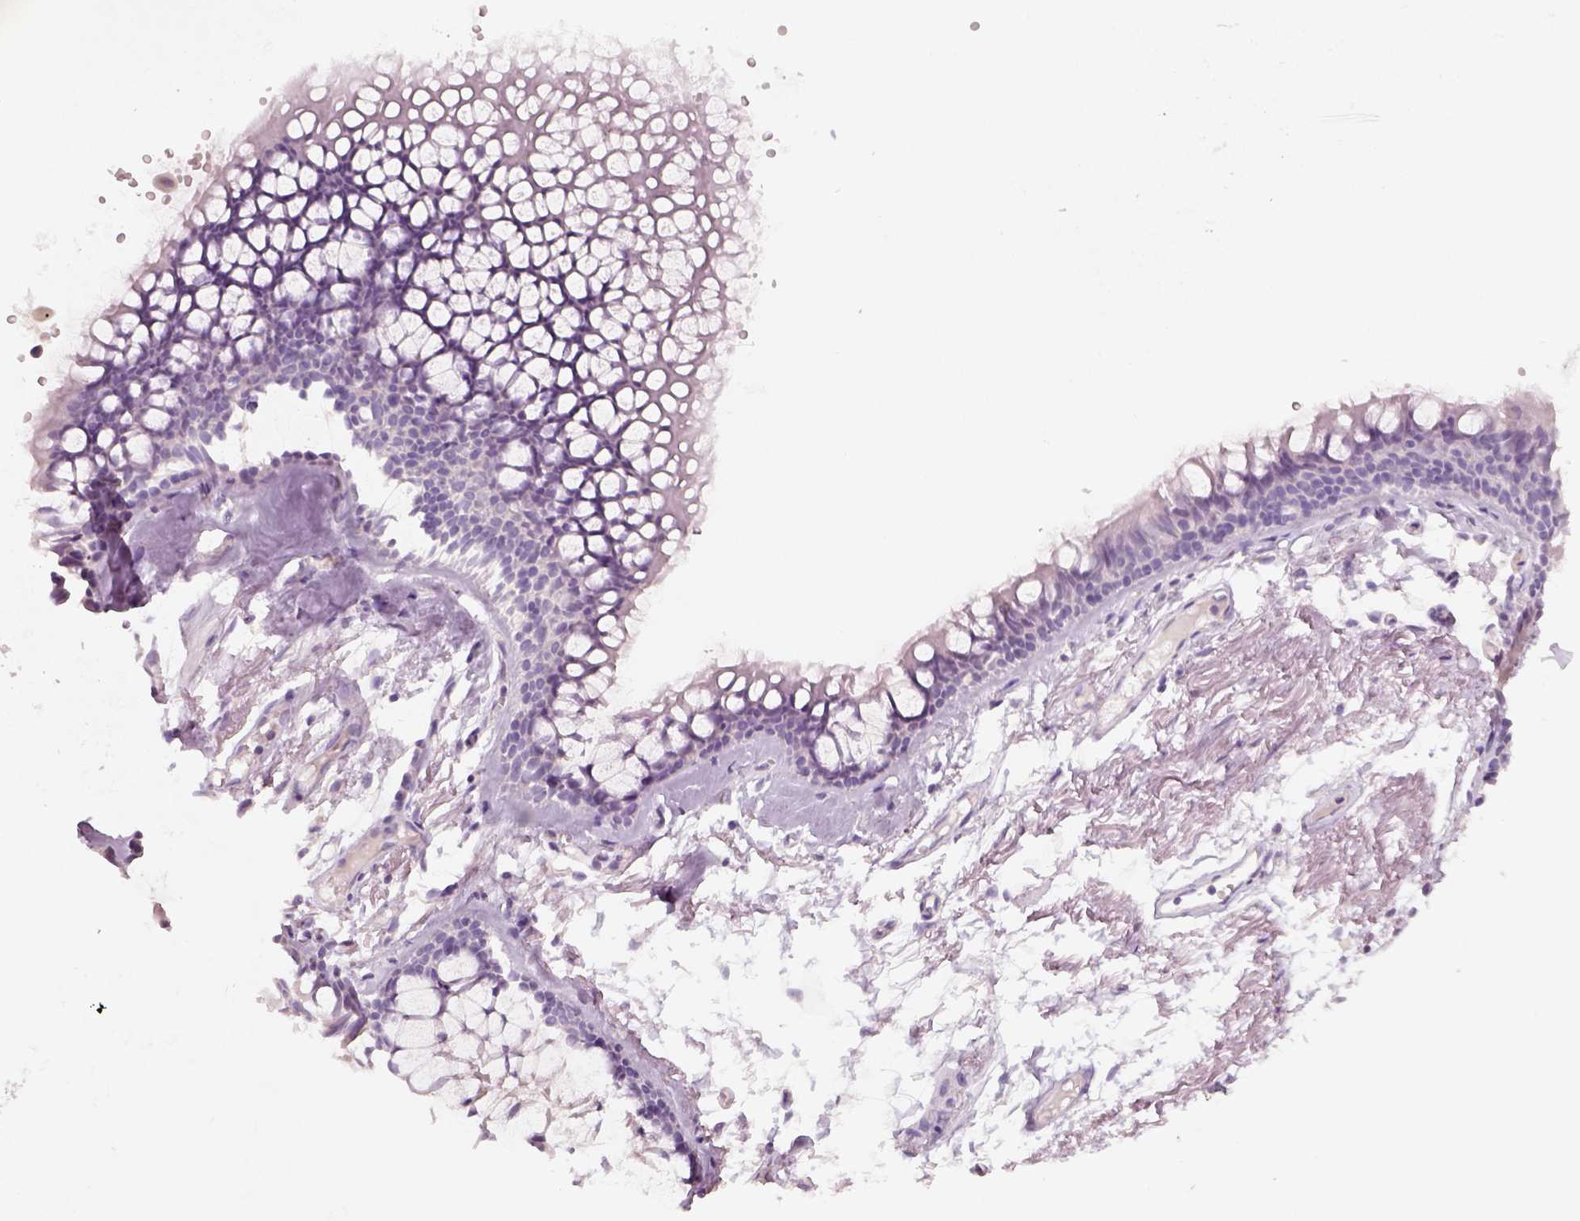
{"staining": {"intensity": "negative", "quantity": "none", "location": "none"}, "tissue": "adipose tissue", "cell_type": "Adipocytes", "image_type": "normal", "snomed": [{"axis": "morphology", "description": "Normal tissue, NOS"}, {"axis": "topography", "description": "Cartilage tissue"}, {"axis": "topography", "description": "Bronchus"}], "caption": "Immunohistochemical staining of benign adipose tissue displays no significant staining in adipocytes. (DAB immunohistochemistry (IHC), high magnification).", "gene": "KRT25", "patient": {"sex": "female", "age": 79}}